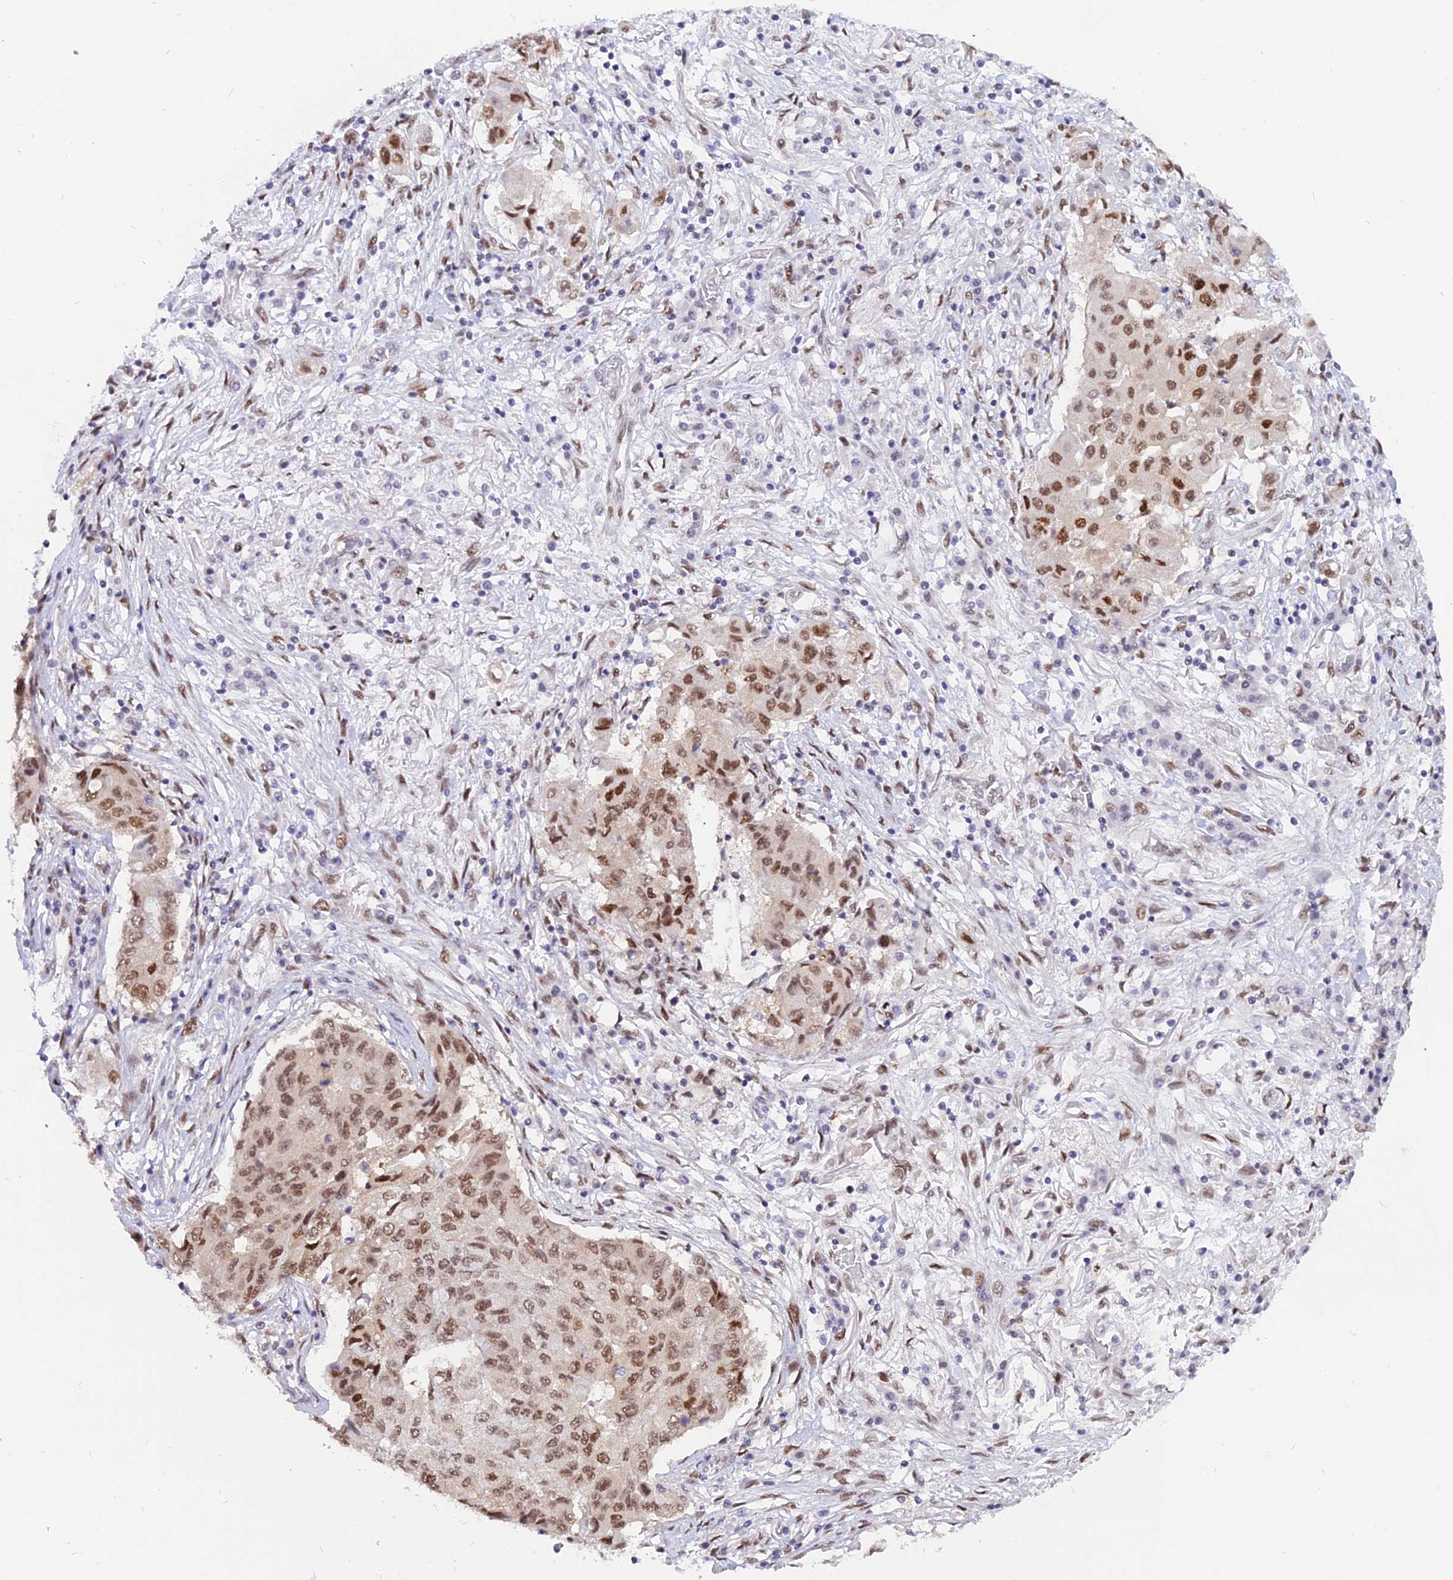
{"staining": {"intensity": "moderate", "quantity": ">75%", "location": "nuclear"}, "tissue": "lung cancer", "cell_type": "Tumor cells", "image_type": "cancer", "snomed": [{"axis": "morphology", "description": "Squamous cell carcinoma, NOS"}, {"axis": "topography", "description": "Lung"}], "caption": "Approximately >75% of tumor cells in human lung cancer (squamous cell carcinoma) show moderate nuclear protein staining as visualized by brown immunohistochemical staining.", "gene": "DPY30", "patient": {"sex": "male", "age": 74}}